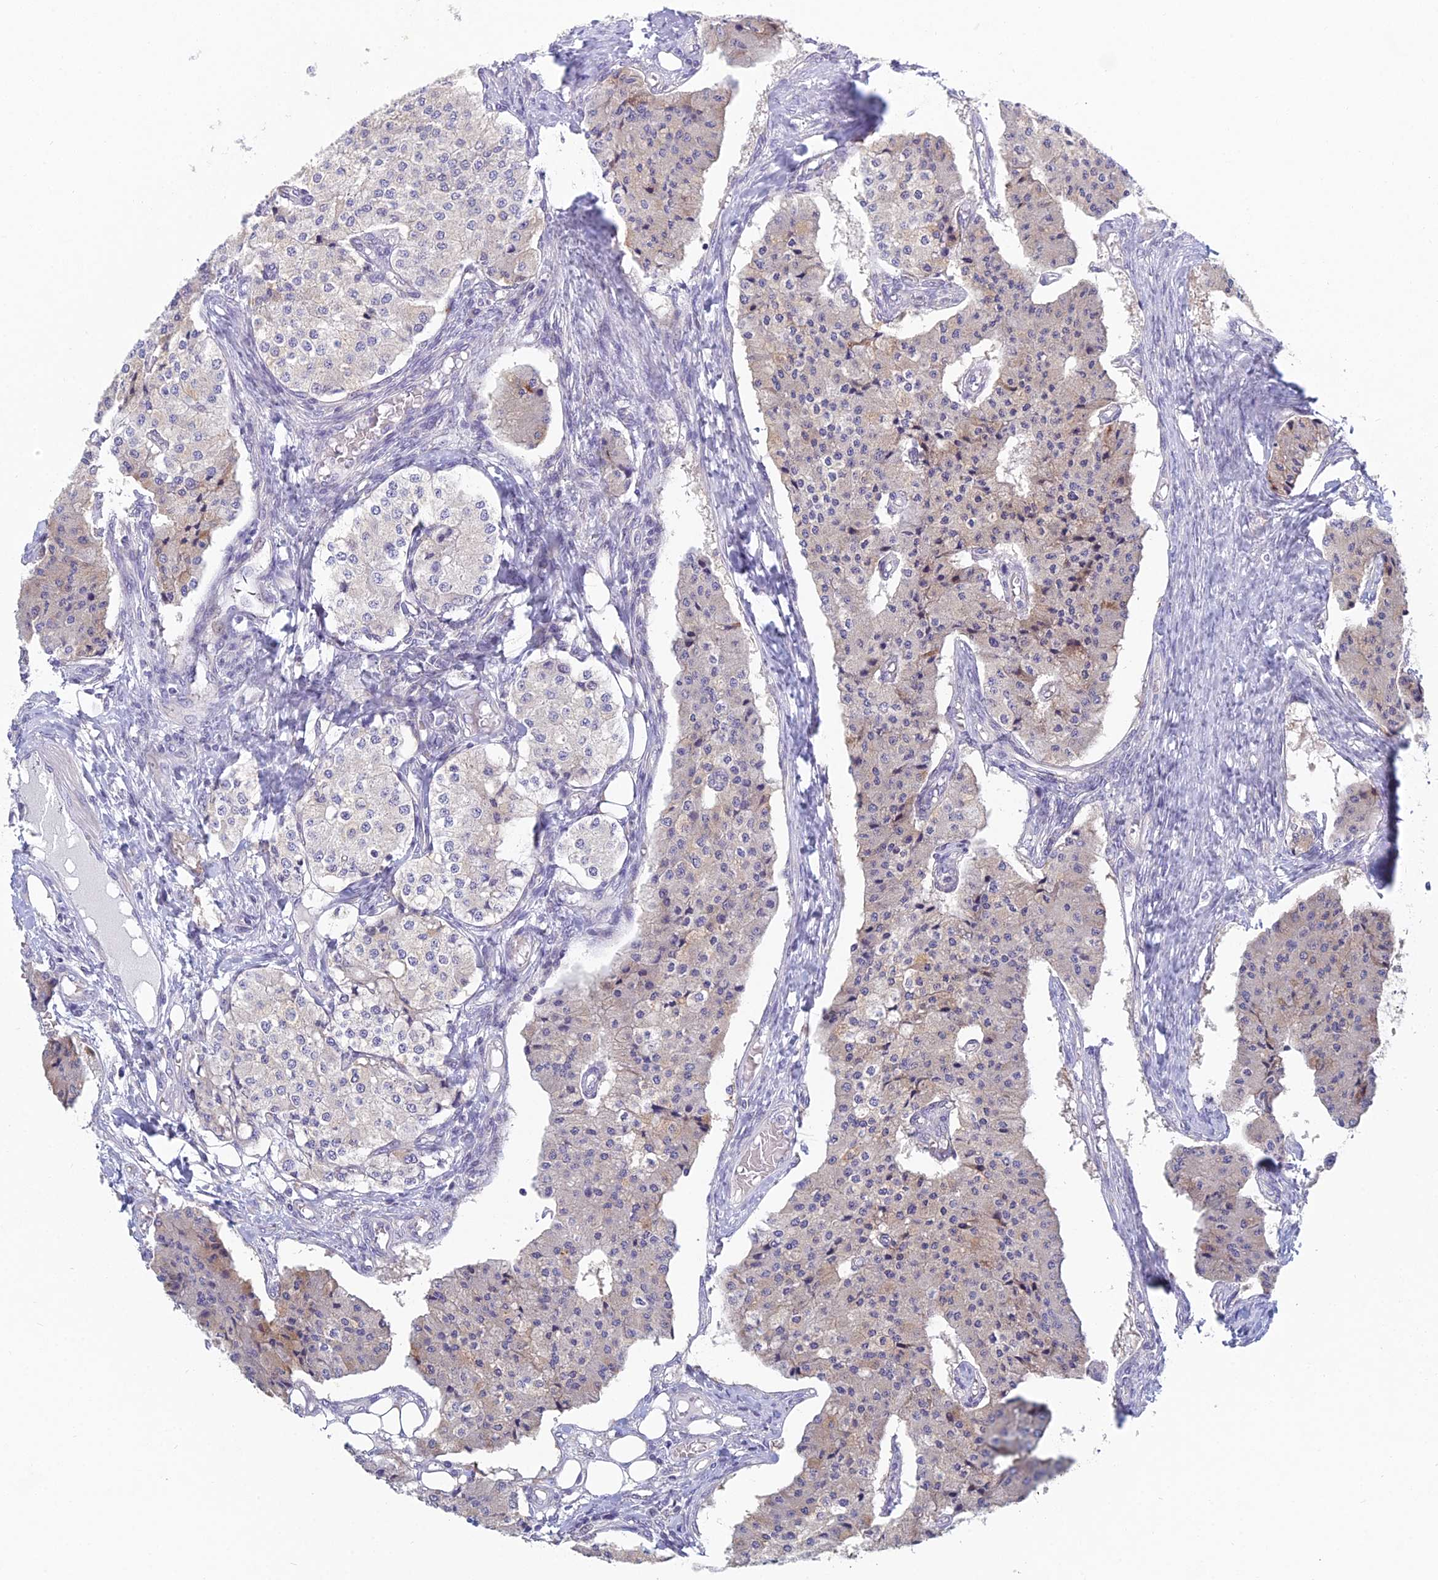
{"staining": {"intensity": "negative", "quantity": "none", "location": "none"}, "tissue": "carcinoid", "cell_type": "Tumor cells", "image_type": "cancer", "snomed": [{"axis": "morphology", "description": "Carcinoid, malignant, NOS"}, {"axis": "topography", "description": "Colon"}], "caption": "This photomicrograph is of malignant carcinoid stained with immunohistochemistry to label a protein in brown with the nuclei are counter-stained blue. There is no expression in tumor cells. Brightfield microscopy of immunohistochemistry (IHC) stained with DAB (brown) and hematoxylin (blue), captured at high magnification.", "gene": "METTL26", "patient": {"sex": "female", "age": 52}}